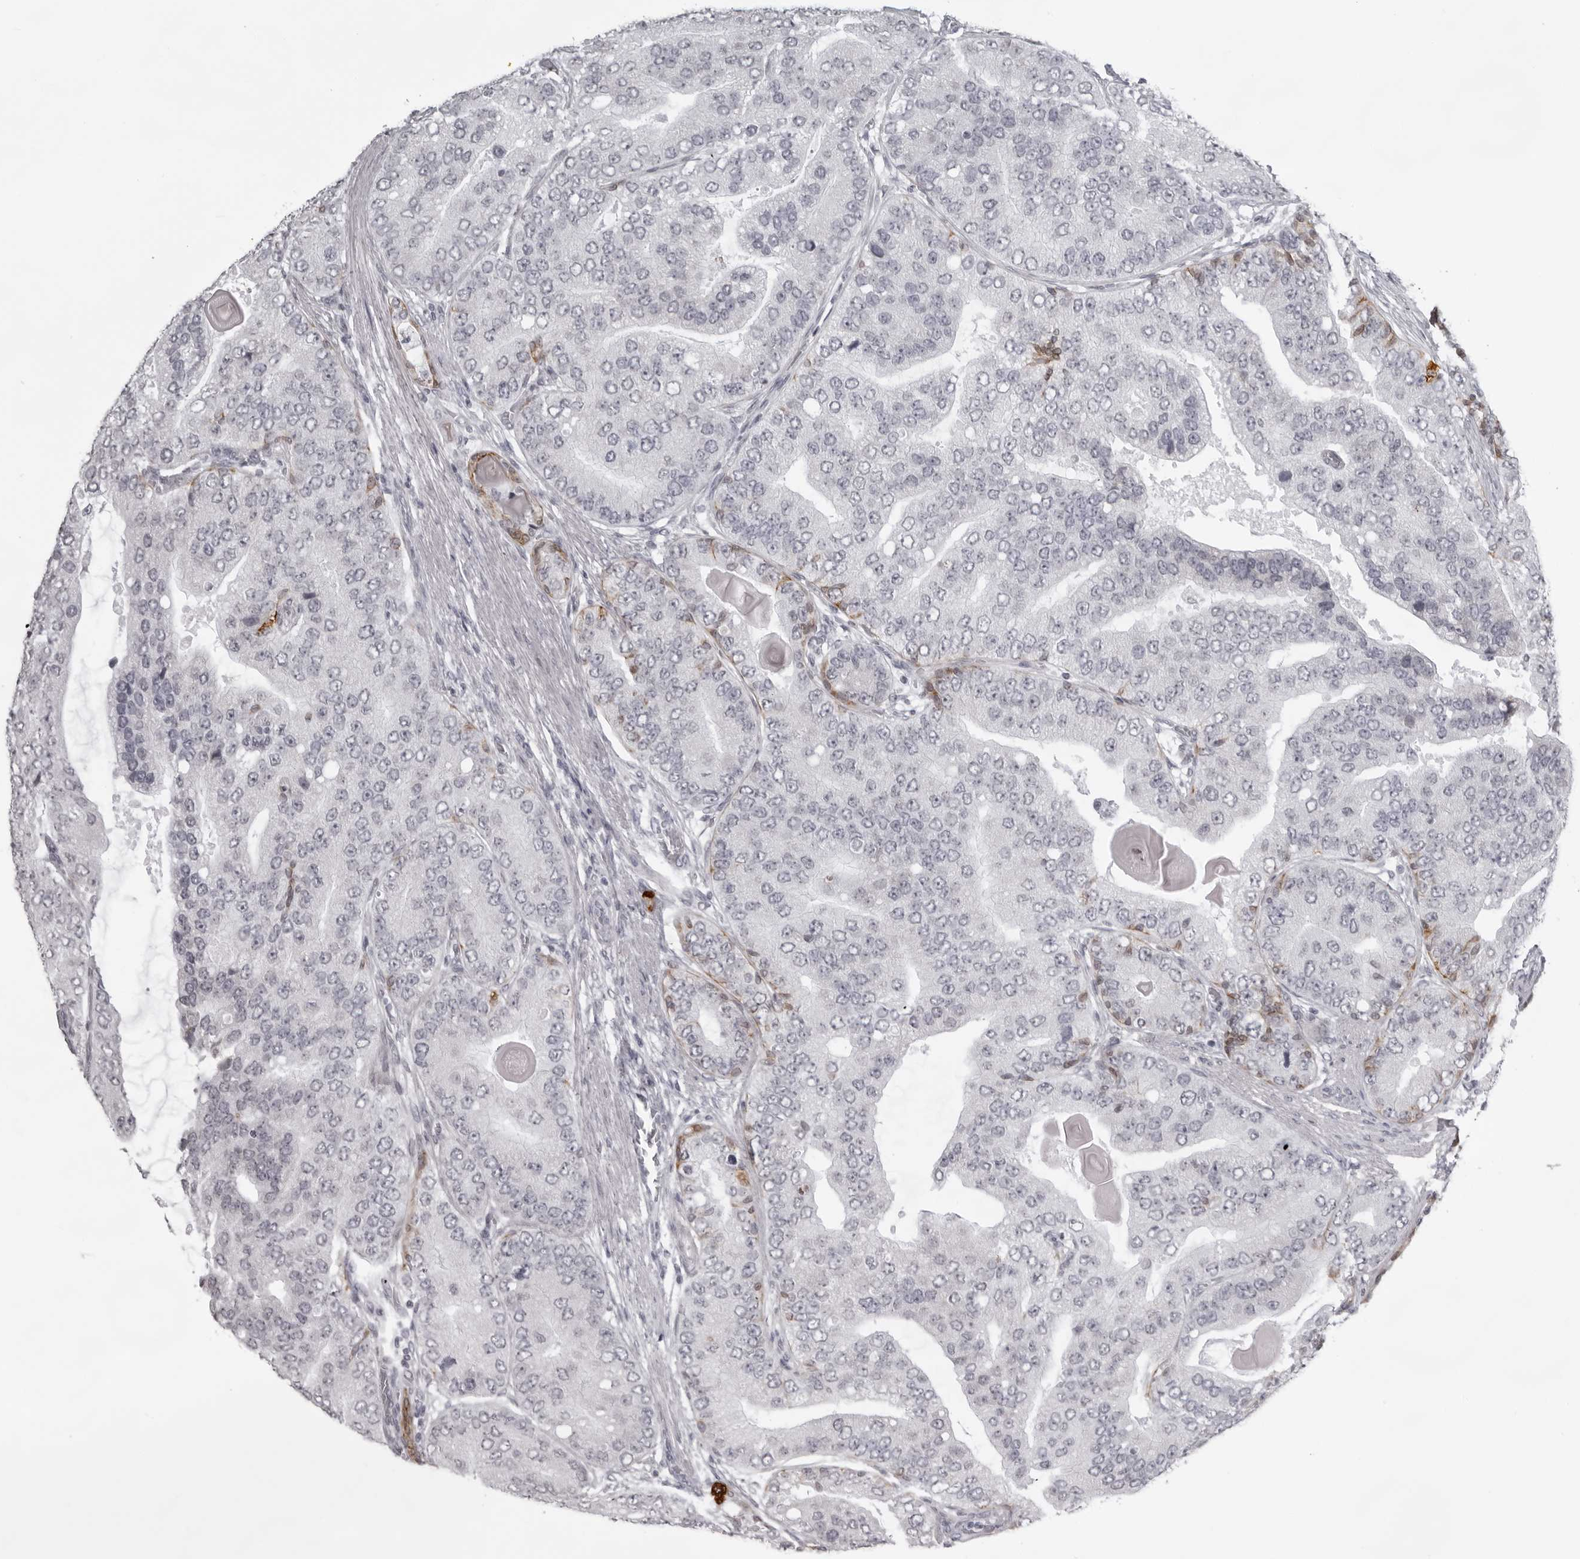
{"staining": {"intensity": "negative", "quantity": "none", "location": "none"}, "tissue": "prostate cancer", "cell_type": "Tumor cells", "image_type": "cancer", "snomed": [{"axis": "morphology", "description": "Adenocarcinoma, High grade"}, {"axis": "topography", "description": "Prostate"}], "caption": "Photomicrograph shows no protein positivity in tumor cells of prostate cancer tissue.", "gene": "NUDT18", "patient": {"sex": "male", "age": 70}}